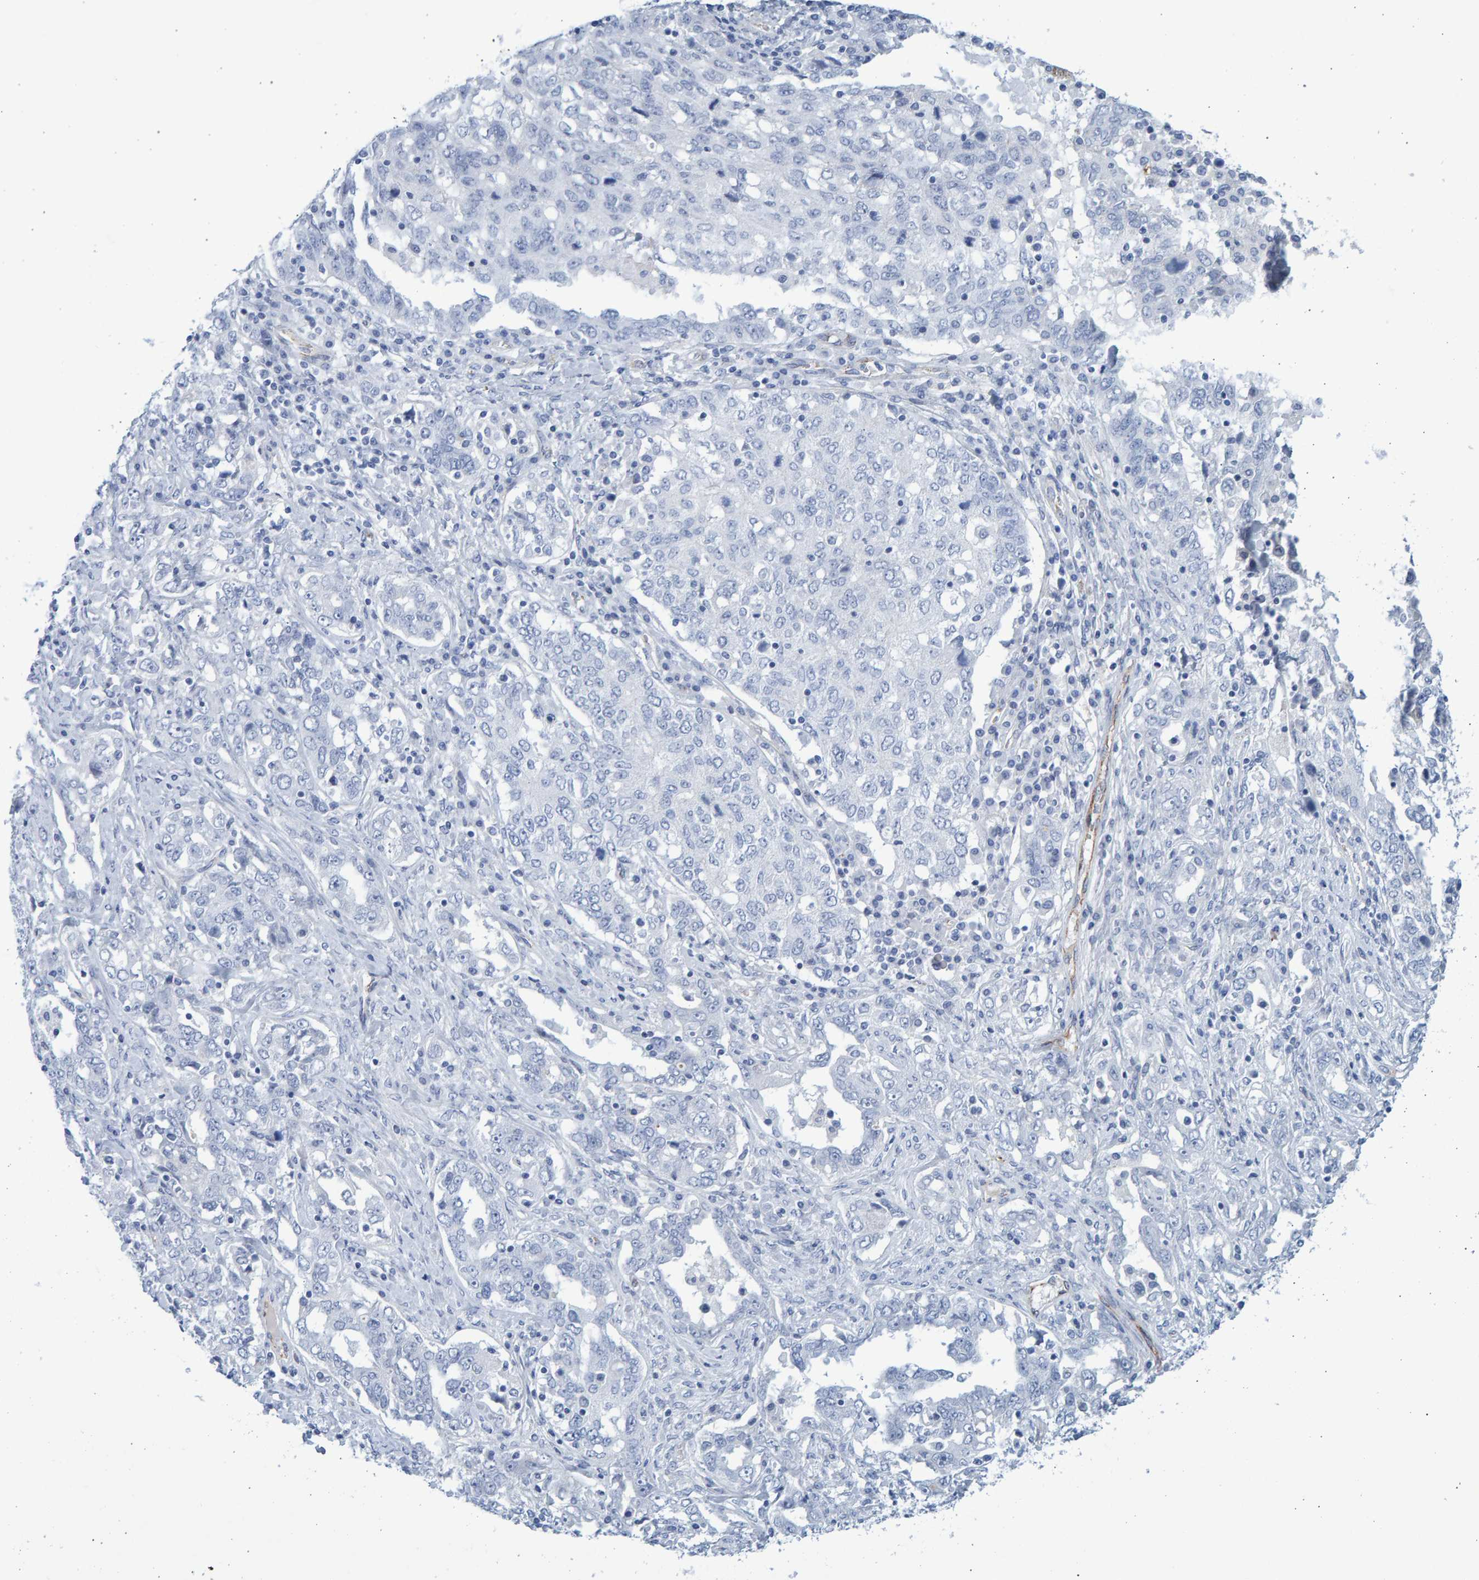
{"staining": {"intensity": "negative", "quantity": "none", "location": "none"}, "tissue": "ovarian cancer", "cell_type": "Tumor cells", "image_type": "cancer", "snomed": [{"axis": "morphology", "description": "Carcinoma, endometroid"}, {"axis": "topography", "description": "Ovary"}], "caption": "There is no significant staining in tumor cells of ovarian cancer.", "gene": "SLC34A3", "patient": {"sex": "female", "age": 62}}